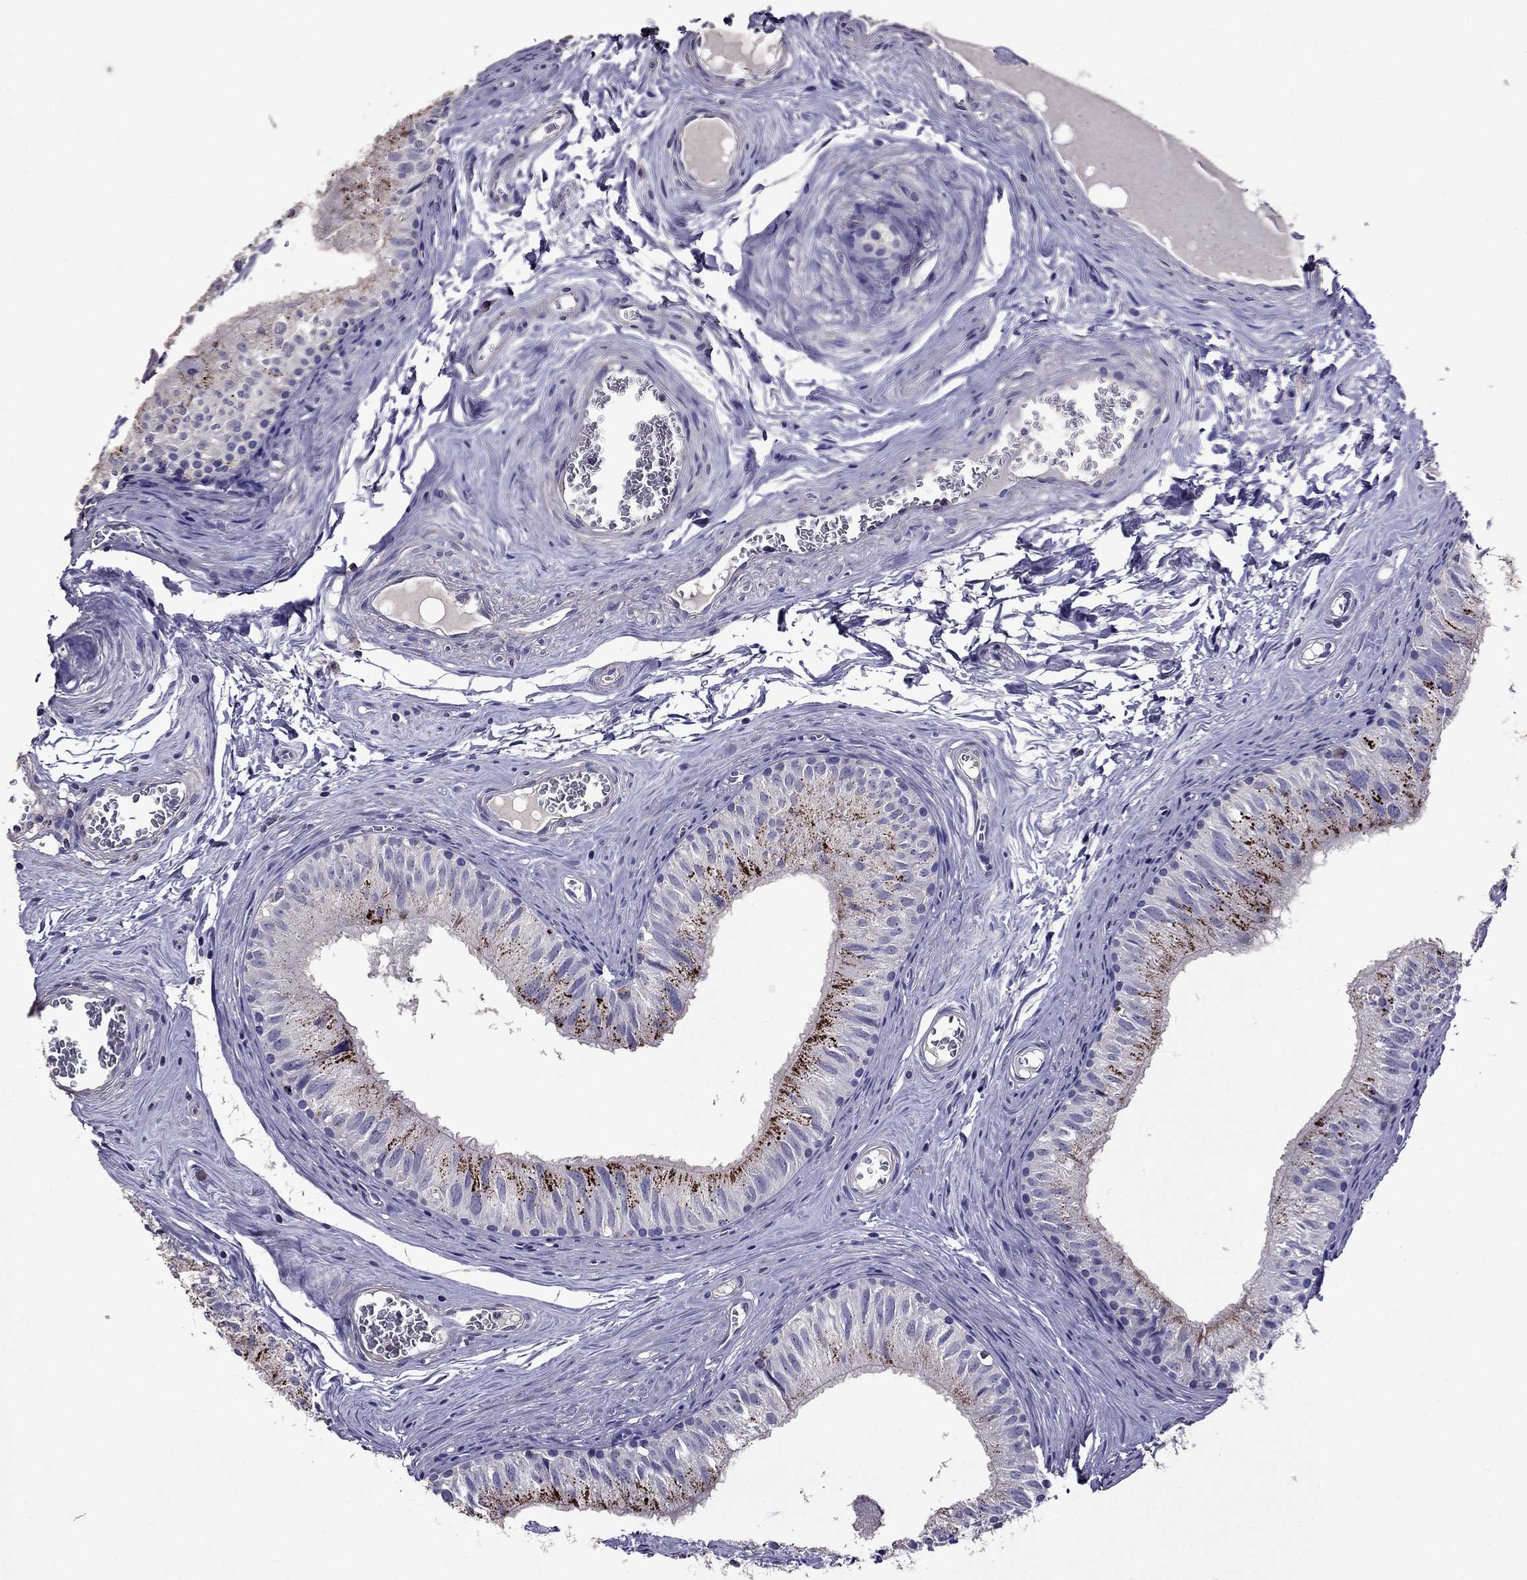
{"staining": {"intensity": "strong", "quantity": "<25%", "location": "cytoplasmic/membranous"}, "tissue": "epididymis", "cell_type": "Glandular cells", "image_type": "normal", "snomed": [{"axis": "morphology", "description": "Normal tissue, NOS"}, {"axis": "topography", "description": "Epididymis"}], "caption": "A brown stain highlights strong cytoplasmic/membranous positivity of a protein in glandular cells of benign human epididymis. The protein of interest is shown in brown color, while the nuclei are stained blue.", "gene": "NKX3", "patient": {"sex": "male", "age": 52}}